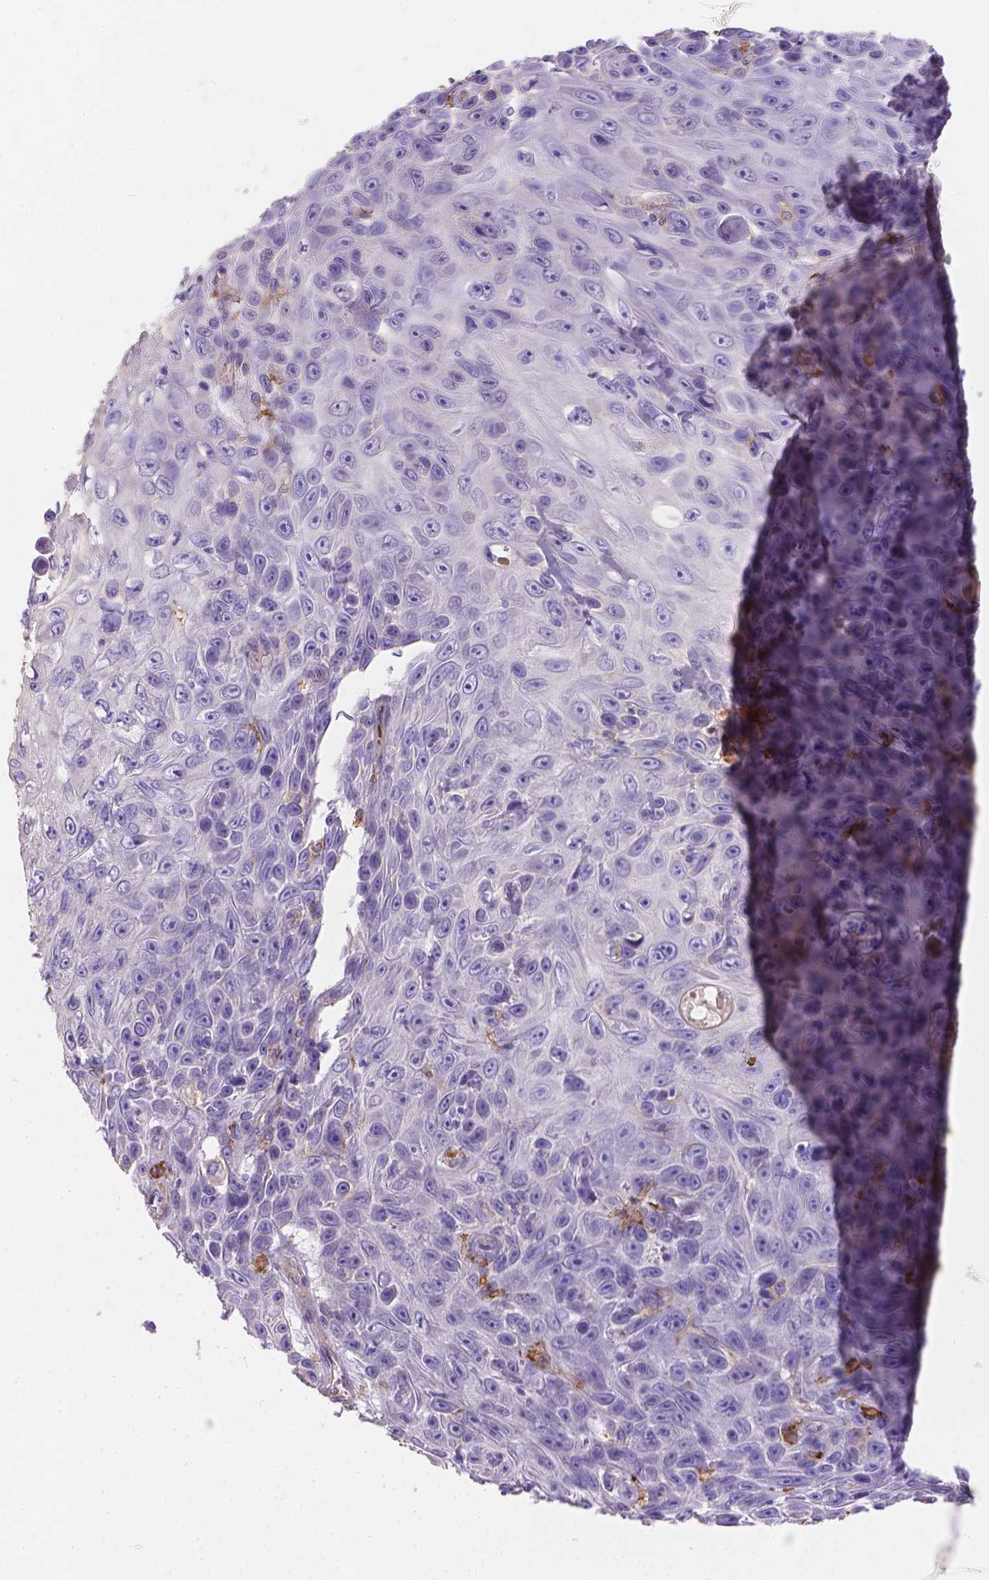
{"staining": {"intensity": "negative", "quantity": "none", "location": "none"}, "tissue": "skin cancer", "cell_type": "Tumor cells", "image_type": "cancer", "snomed": [{"axis": "morphology", "description": "Squamous cell carcinoma, NOS"}, {"axis": "topography", "description": "Skin"}], "caption": "IHC of skin cancer exhibits no positivity in tumor cells. The staining is performed using DAB brown chromogen with nuclei counter-stained in using hematoxylin.", "gene": "SLC40A1", "patient": {"sex": "male", "age": 82}}